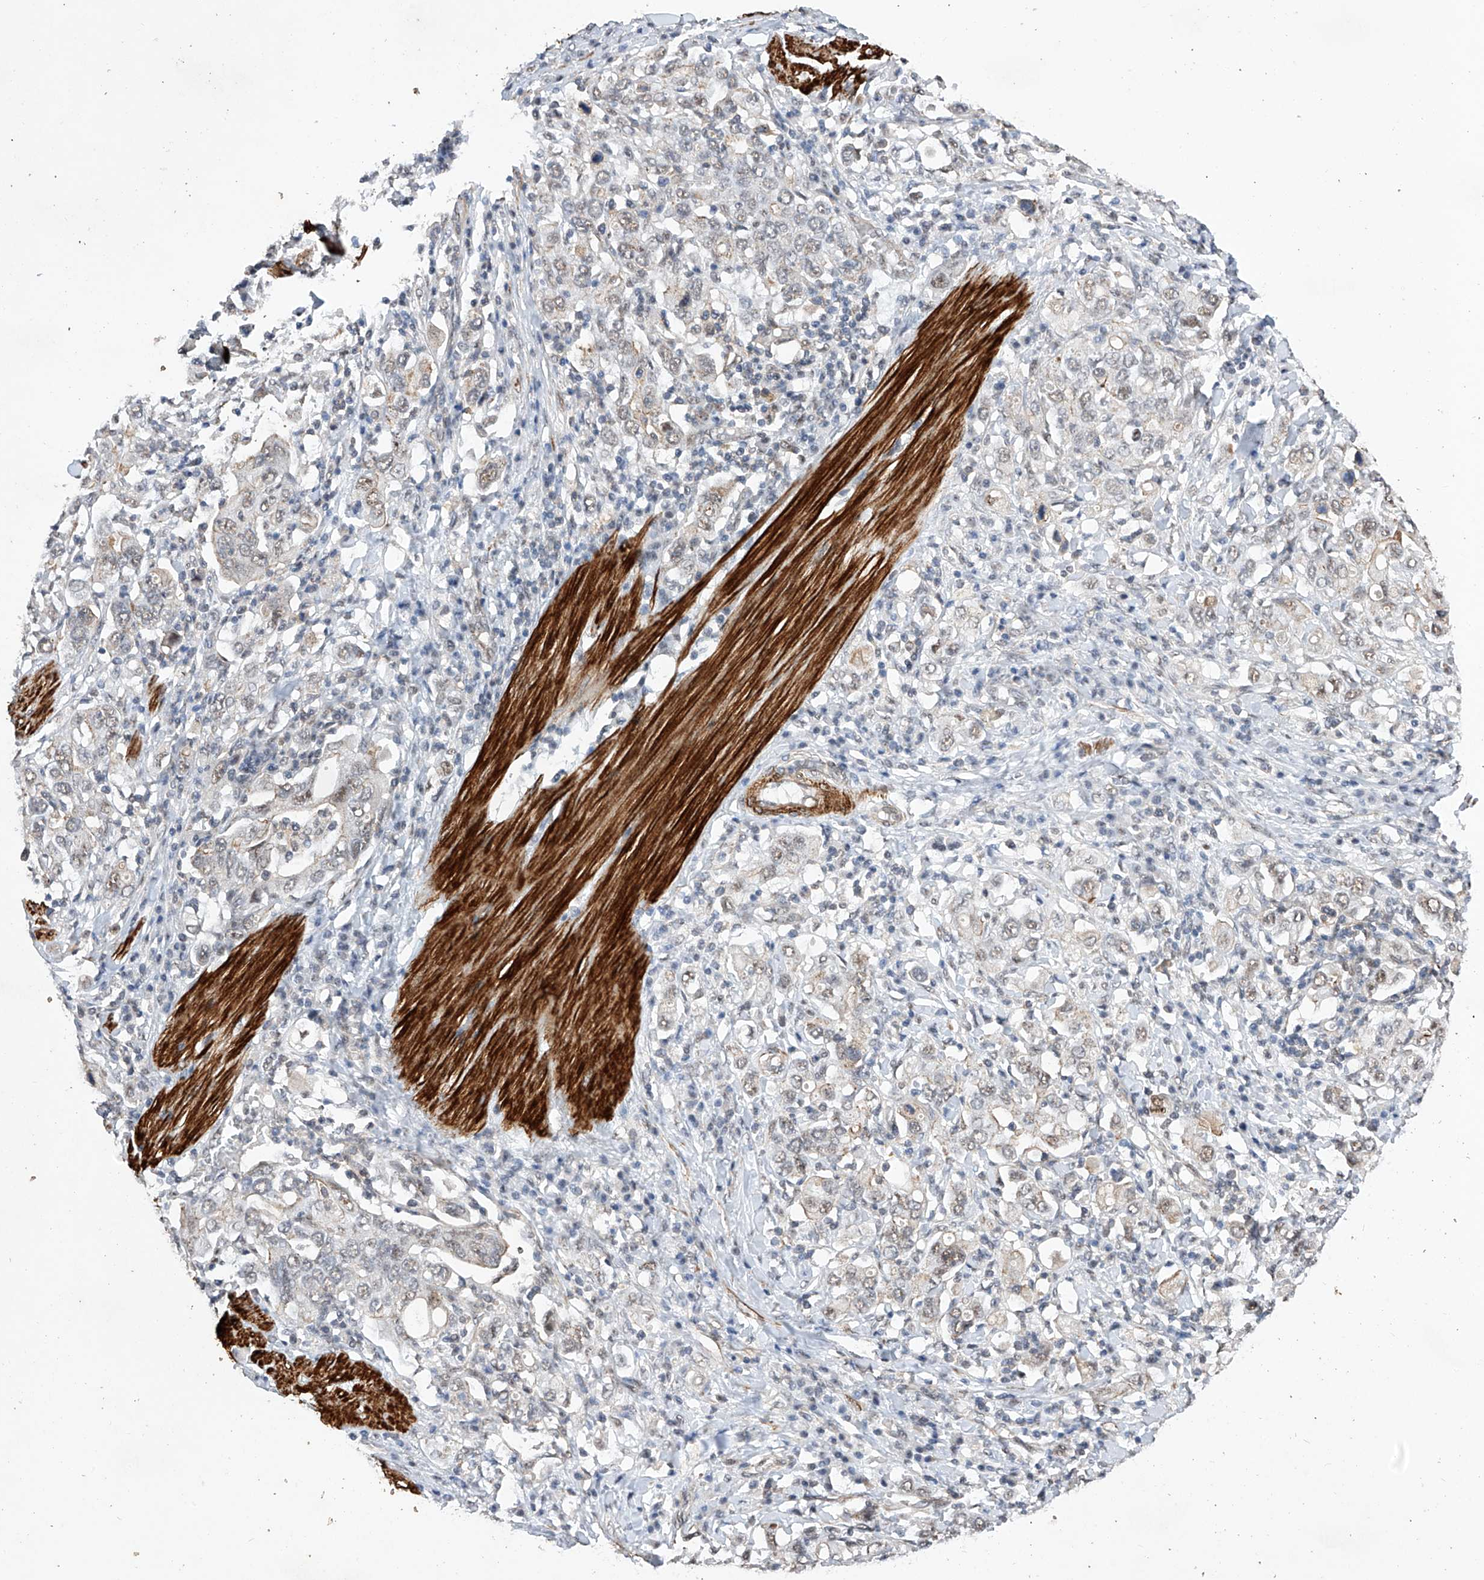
{"staining": {"intensity": "weak", "quantity": "<25%", "location": "nuclear"}, "tissue": "stomach cancer", "cell_type": "Tumor cells", "image_type": "cancer", "snomed": [{"axis": "morphology", "description": "Adenocarcinoma, NOS"}, {"axis": "topography", "description": "Stomach, upper"}], "caption": "There is no significant positivity in tumor cells of stomach adenocarcinoma. (DAB immunohistochemistry with hematoxylin counter stain).", "gene": "NFATC4", "patient": {"sex": "male", "age": 62}}